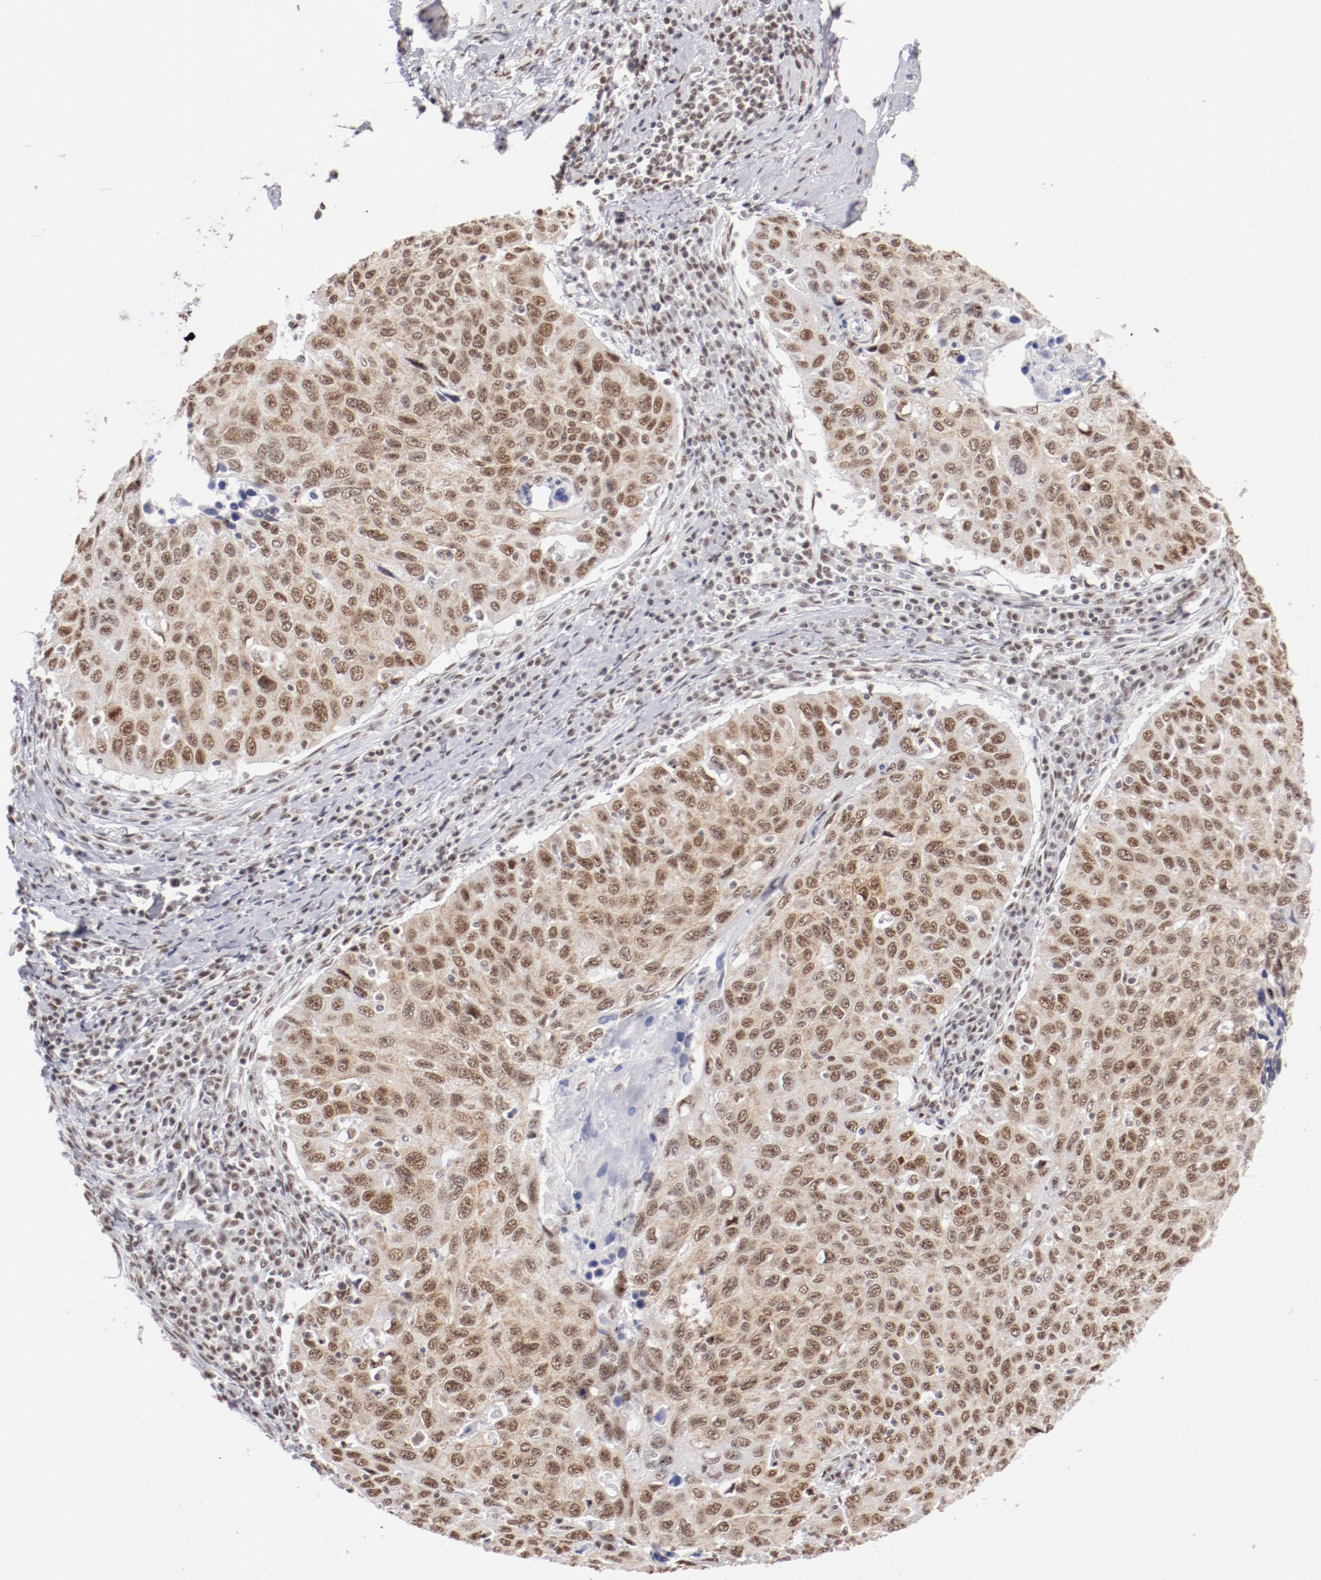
{"staining": {"intensity": "moderate", "quantity": ">75%", "location": "nuclear"}, "tissue": "cervical cancer", "cell_type": "Tumor cells", "image_type": "cancer", "snomed": [{"axis": "morphology", "description": "Squamous cell carcinoma, NOS"}, {"axis": "topography", "description": "Cervix"}], "caption": "A micrograph showing moderate nuclear staining in approximately >75% of tumor cells in cervical squamous cell carcinoma, as visualized by brown immunohistochemical staining.", "gene": "TFAP4", "patient": {"sex": "female", "age": 53}}